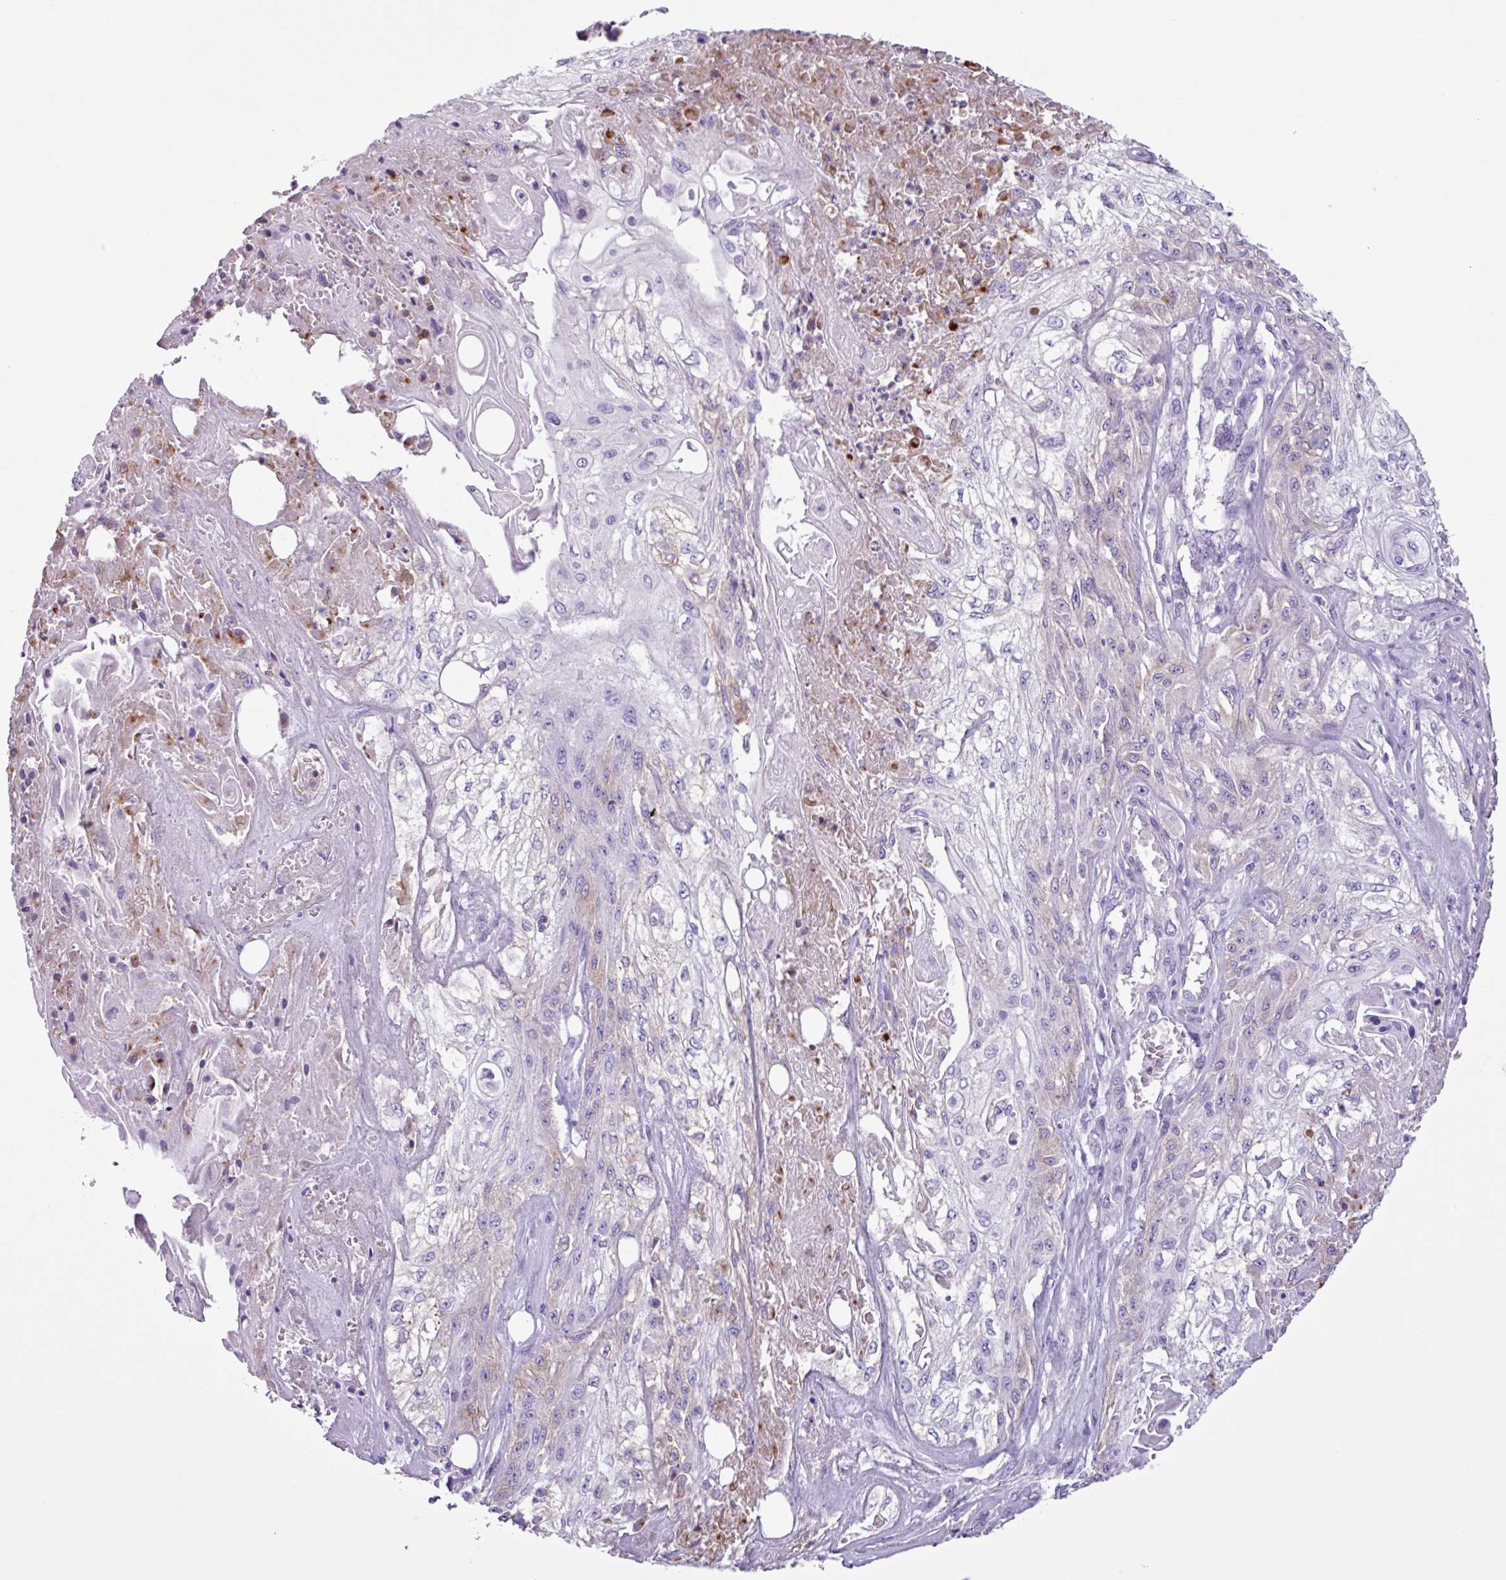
{"staining": {"intensity": "negative", "quantity": "none", "location": "none"}, "tissue": "skin cancer", "cell_type": "Tumor cells", "image_type": "cancer", "snomed": [{"axis": "morphology", "description": "Squamous cell carcinoma, NOS"}, {"axis": "morphology", "description": "Squamous cell carcinoma, metastatic, NOS"}, {"axis": "topography", "description": "Skin"}, {"axis": "topography", "description": "Lymph node"}], "caption": "This is an immunohistochemistry photomicrograph of metastatic squamous cell carcinoma (skin). There is no staining in tumor cells.", "gene": "CYSTM1", "patient": {"sex": "male", "age": 75}}